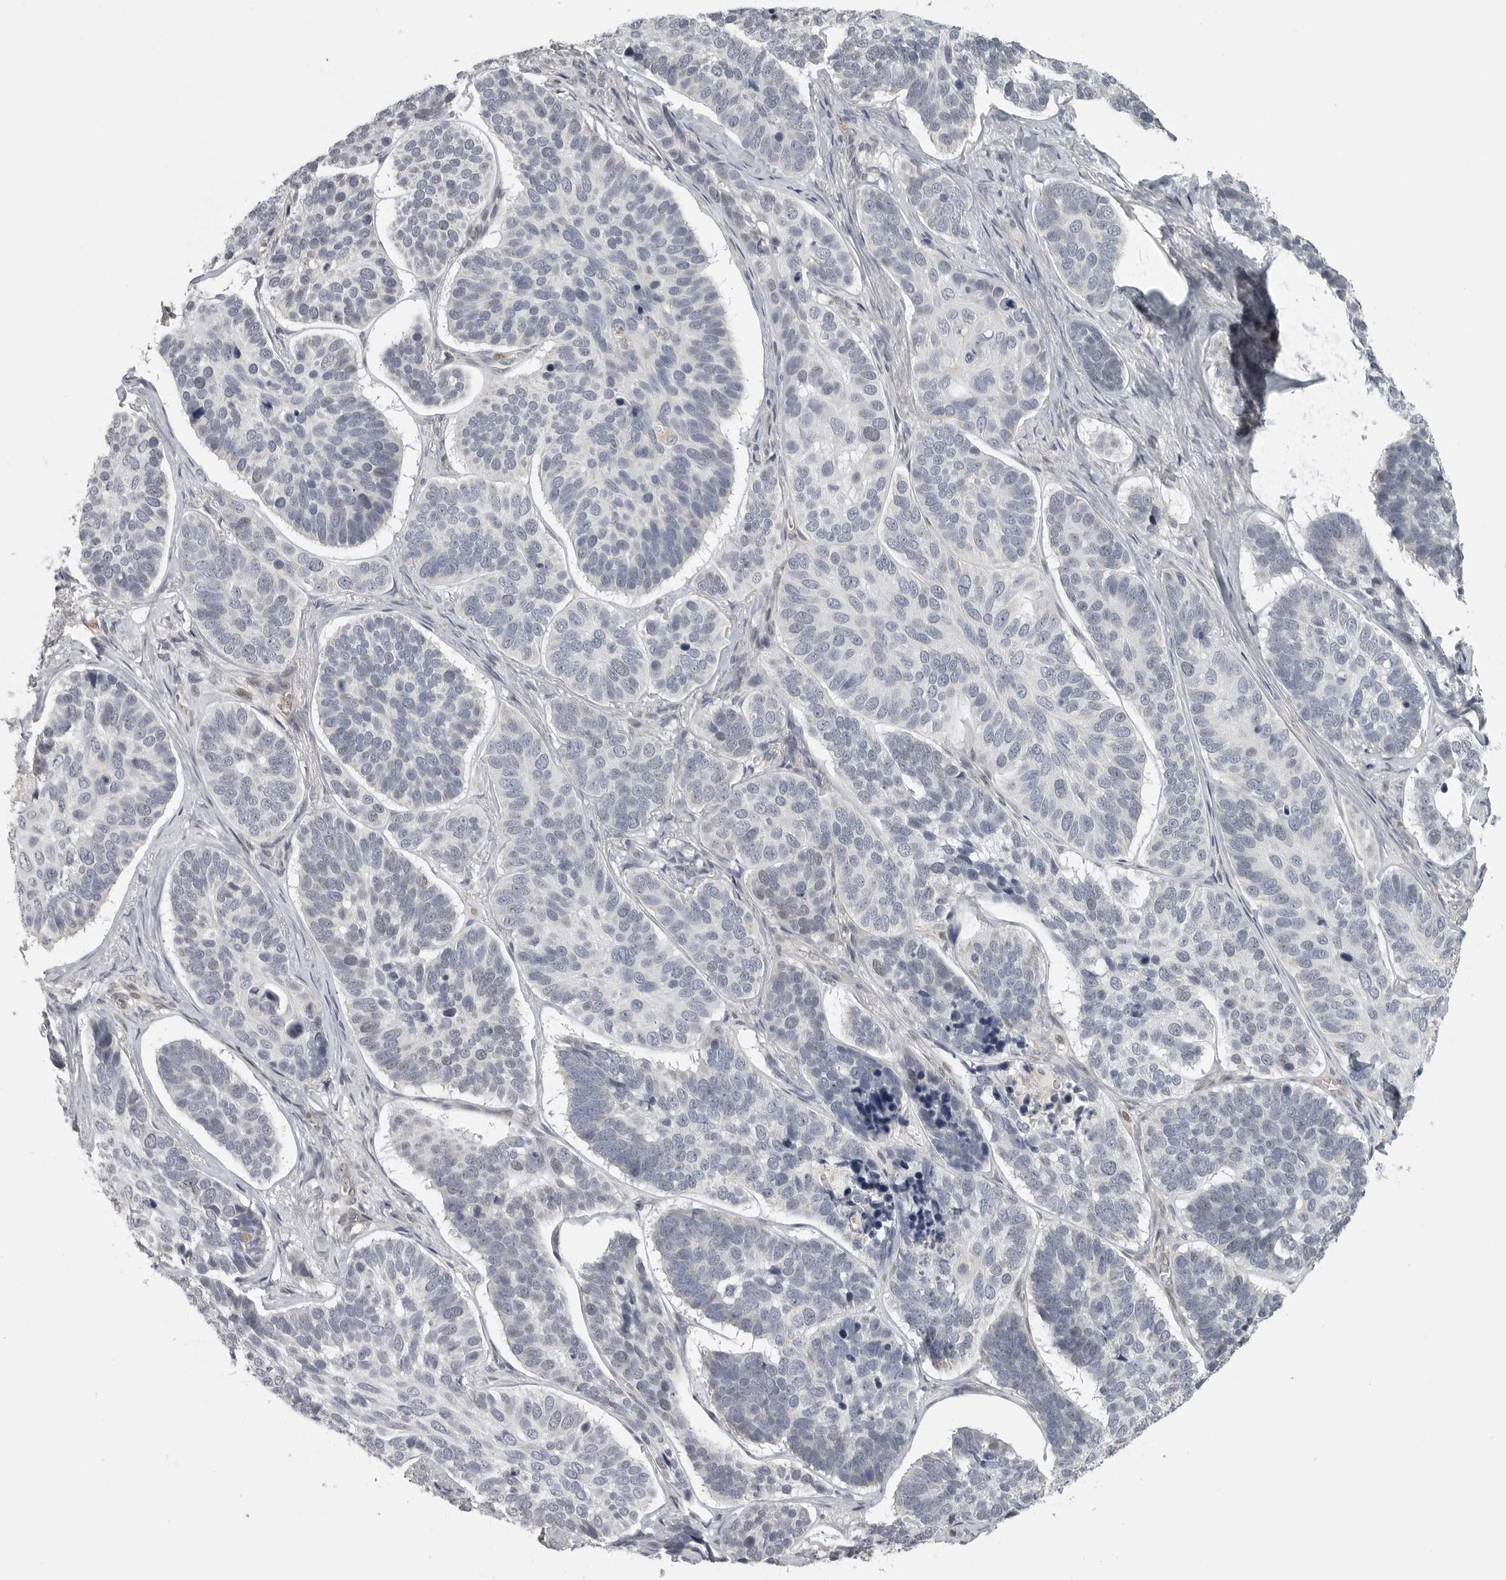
{"staining": {"intensity": "negative", "quantity": "none", "location": "none"}, "tissue": "skin cancer", "cell_type": "Tumor cells", "image_type": "cancer", "snomed": [{"axis": "morphology", "description": "Basal cell carcinoma"}, {"axis": "topography", "description": "Skin"}], "caption": "The IHC image has no significant expression in tumor cells of basal cell carcinoma (skin) tissue.", "gene": "POLE2", "patient": {"sex": "male", "age": 62}}